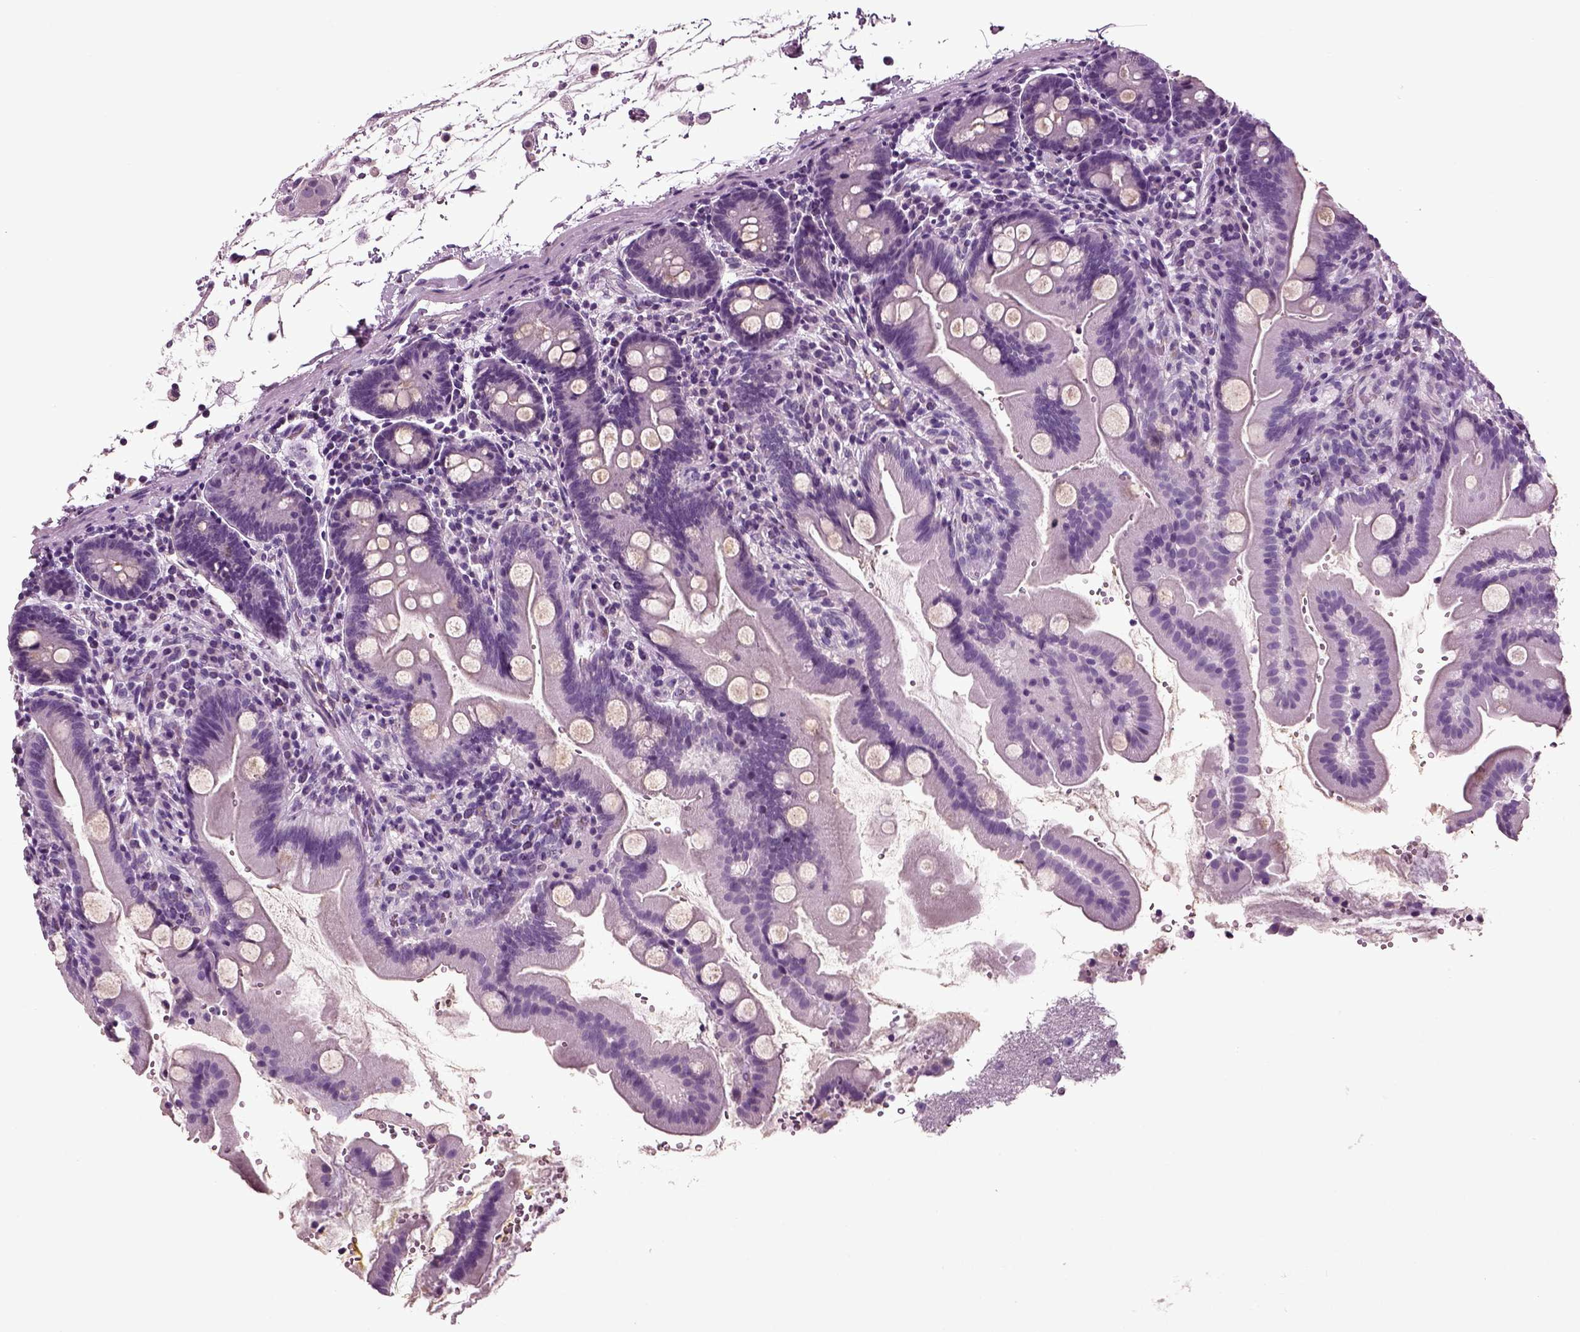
{"staining": {"intensity": "negative", "quantity": "none", "location": "none"}, "tissue": "small intestine", "cell_type": "Glandular cells", "image_type": "normal", "snomed": [{"axis": "morphology", "description": "Normal tissue, NOS"}, {"axis": "topography", "description": "Small intestine"}], "caption": "High power microscopy micrograph of an immunohistochemistry image of unremarkable small intestine, revealing no significant expression in glandular cells.", "gene": "DEFB118", "patient": {"sex": "female", "age": 44}}